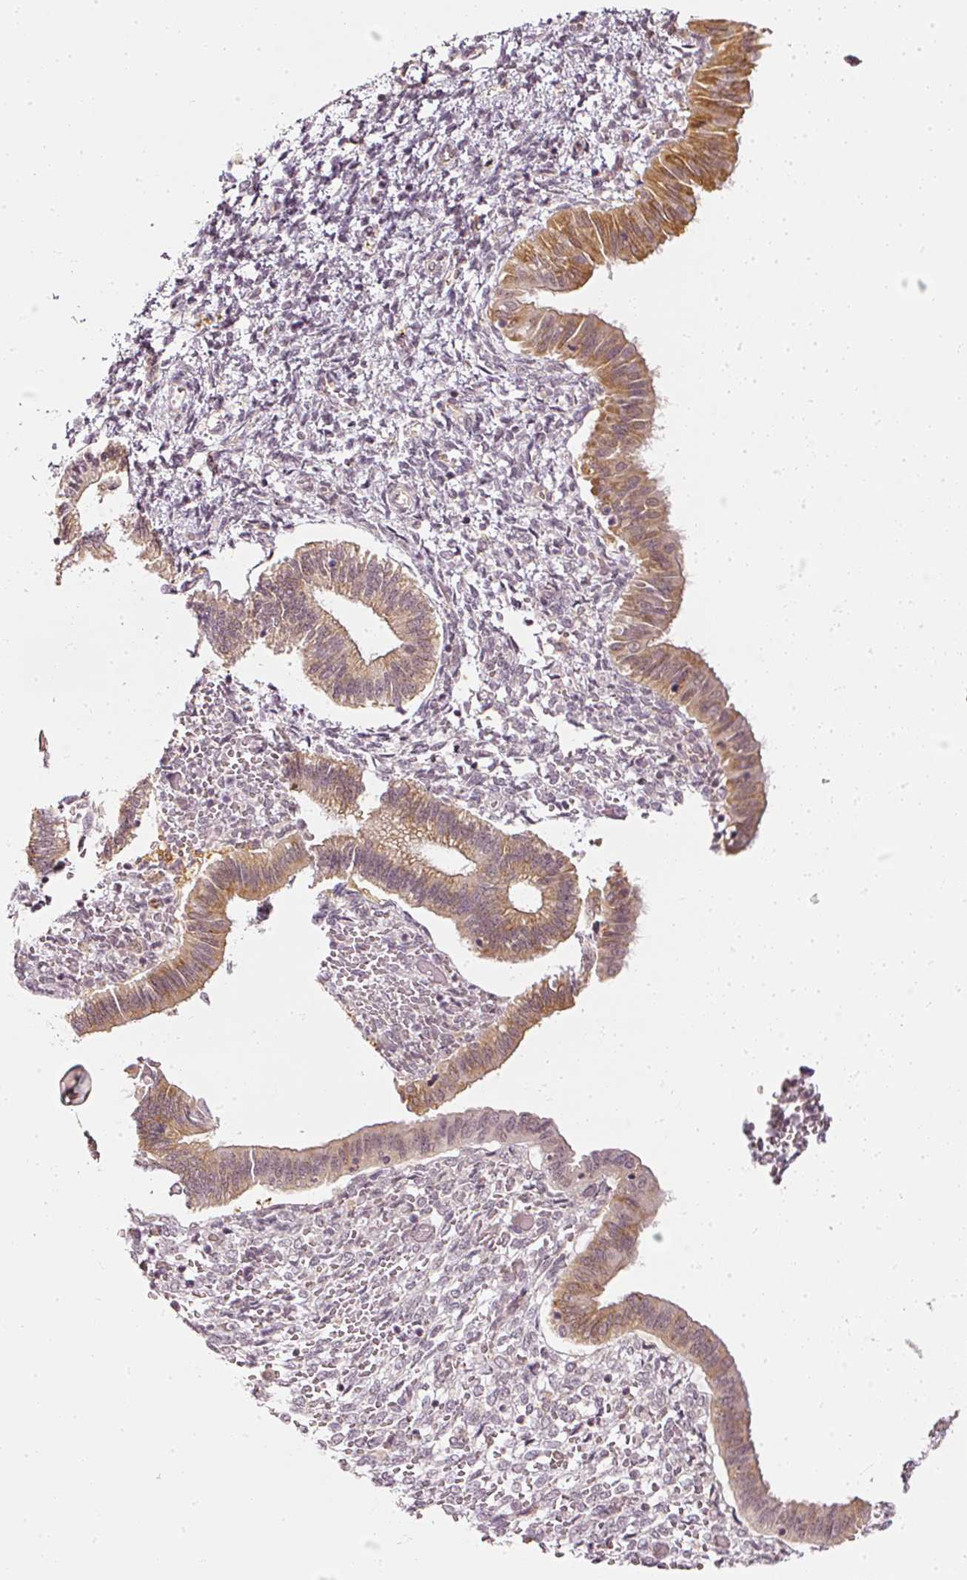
{"staining": {"intensity": "negative", "quantity": "none", "location": "none"}, "tissue": "endometrium", "cell_type": "Cells in endometrial stroma", "image_type": "normal", "snomed": [{"axis": "morphology", "description": "Normal tissue, NOS"}, {"axis": "topography", "description": "Endometrium"}], "caption": "There is no significant expression in cells in endometrial stroma of endometrium. (Brightfield microscopy of DAB immunohistochemistry at high magnification).", "gene": "DRD2", "patient": {"sex": "female", "age": 25}}